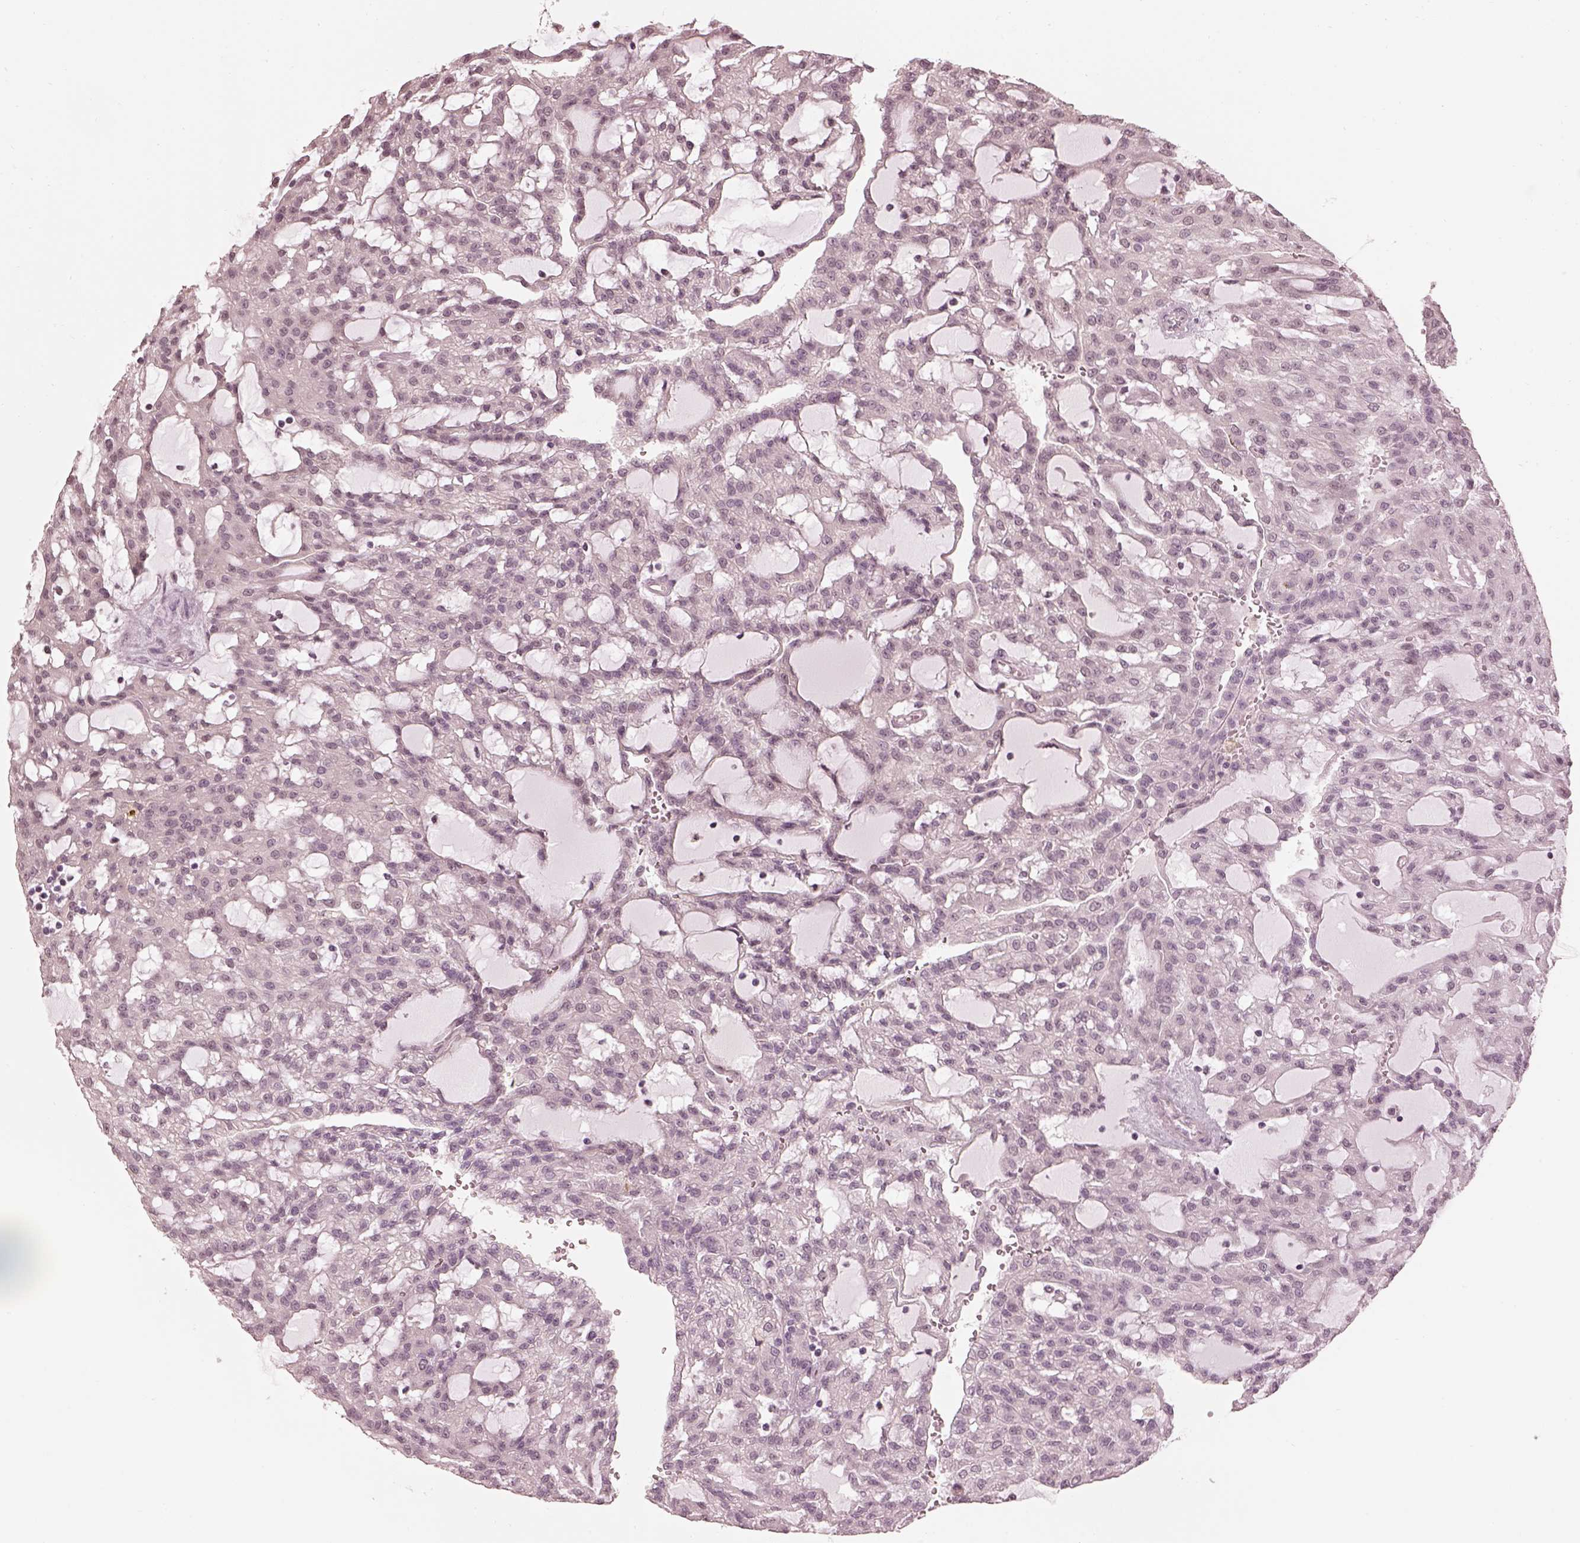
{"staining": {"intensity": "negative", "quantity": "none", "location": "none"}, "tissue": "renal cancer", "cell_type": "Tumor cells", "image_type": "cancer", "snomed": [{"axis": "morphology", "description": "Adenocarcinoma, NOS"}, {"axis": "topography", "description": "Kidney"}], "caption": "Immunohistochemistry of adenocarcinoma (renal) demonstrates no staining in tumor cells. (Stains: DAB IHC with hematoxylin counter stain, Microscopy: brightfield microscopy at high magnification).", "gene": "RPGRIP1", "patient": {"sex": "male", "age": 63}}